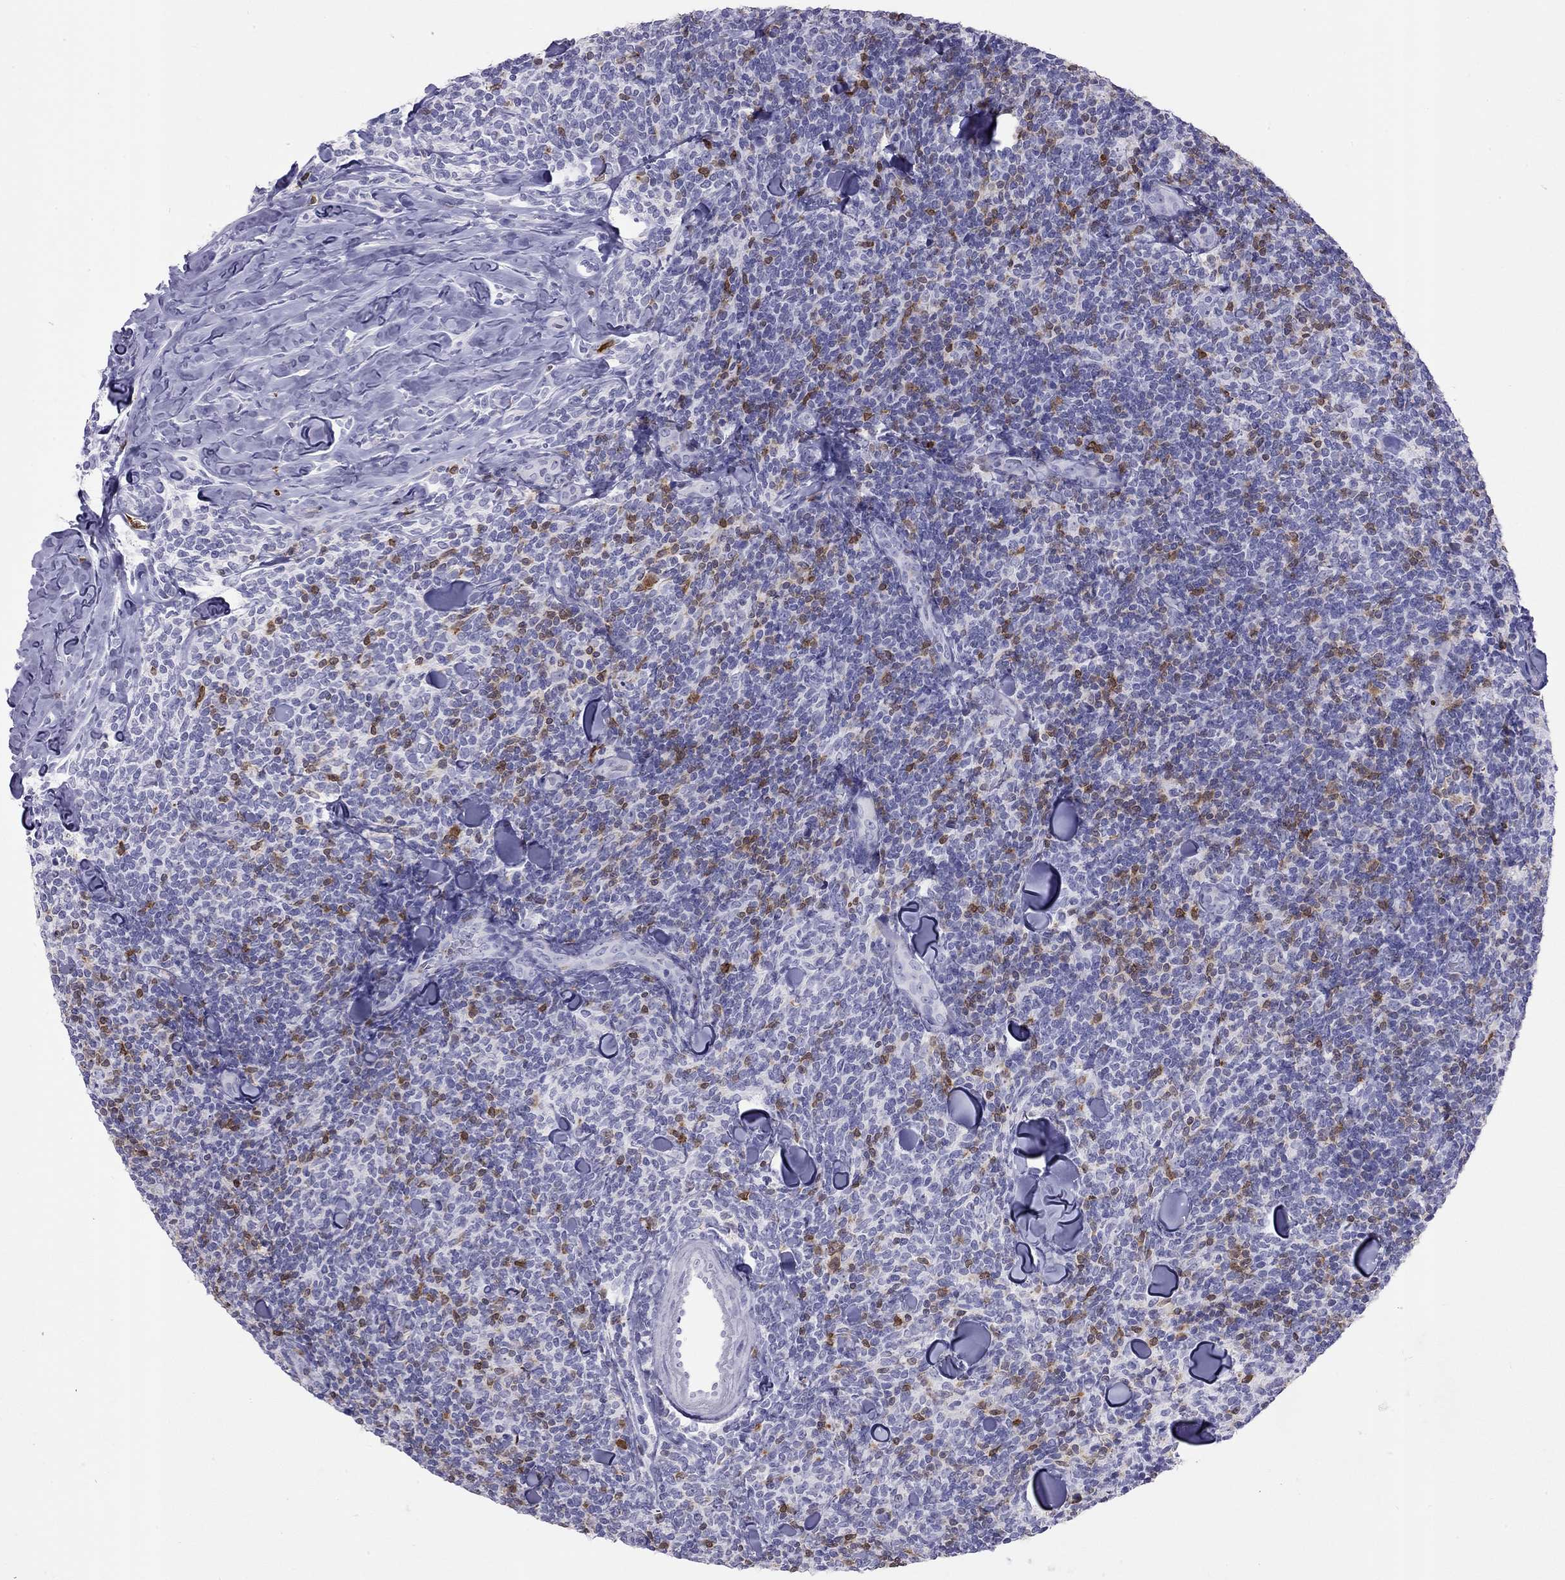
{"staining": {"intensity": "negative", "quantity": "none", "location": "none"}, "tissue": "lymphoma", "cell_type": "Tumor cells", "image_type": "cancer", "snomed": [{"axis": "morphology", "description": "Malignant lymphoma, non-Hodgkin's type, Low grade"}, {"axis": "topography", "description": "Lymph node"}], "caption": "The micrograph exhibits no staining of tumor cells in malignant lymphoma, non-Hodgkin's type (low-grade).", "gene": "SH2D2A", "patient": {"sex": "female", "age": 56}}